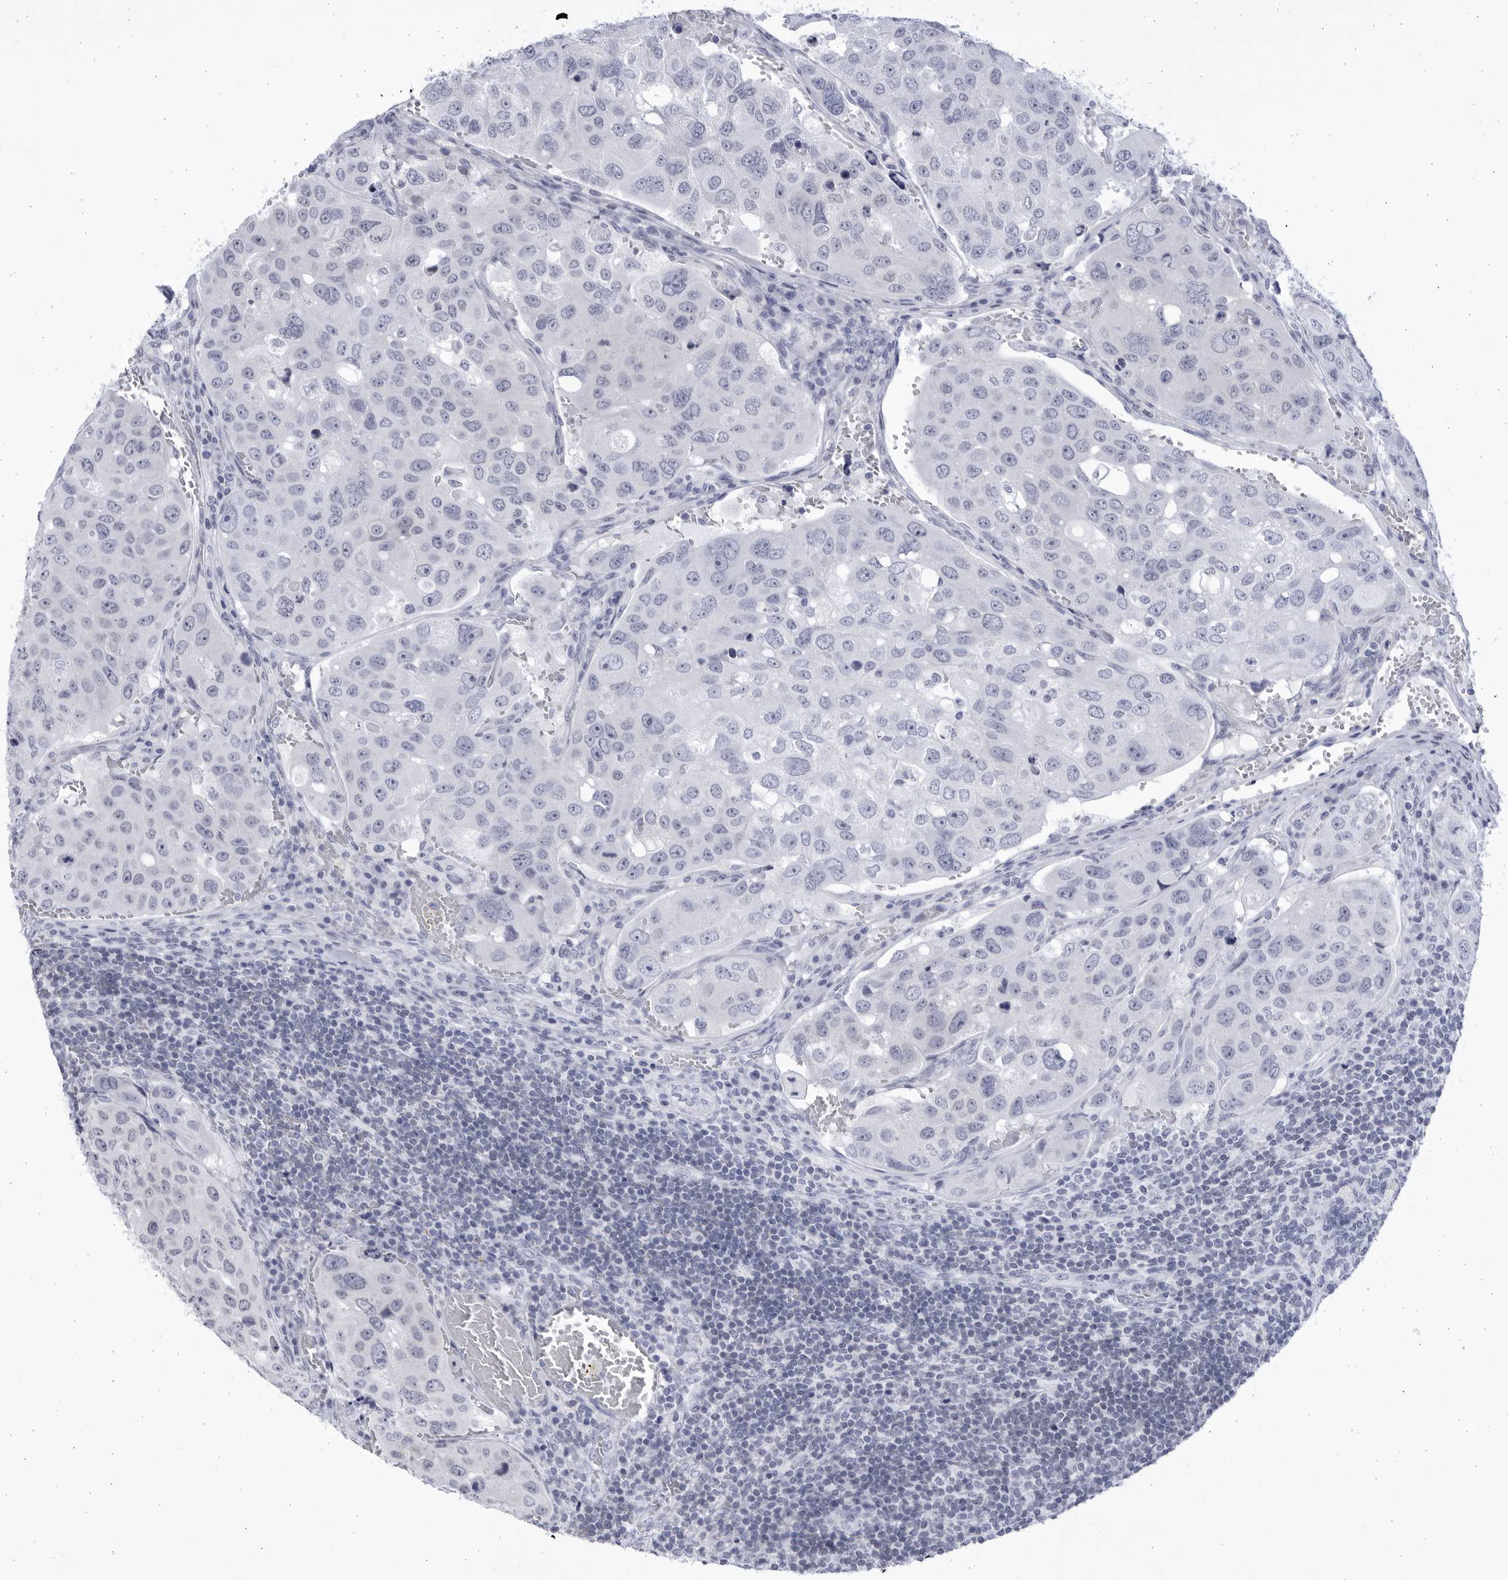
{"staining": {"intensity": "negative", "quantity": "none", "location": "none"}, "tissue": "urothelial cancer", "cell_type": "Tumor cells", "image_type": "cancer", "snomed": [{"axis": "morphology", "description": "Urothelial carcinoma, High grade"}, {"axis": "topography", "description": "Lymph node"}, {"axis": "topography", "description": "Urinary bladder"}], "caption": "Tumor cells show no significant protein staining in urothelial cancer.", "gene": "CCDC181", "patient": {"sex": "male", "age": 51}}